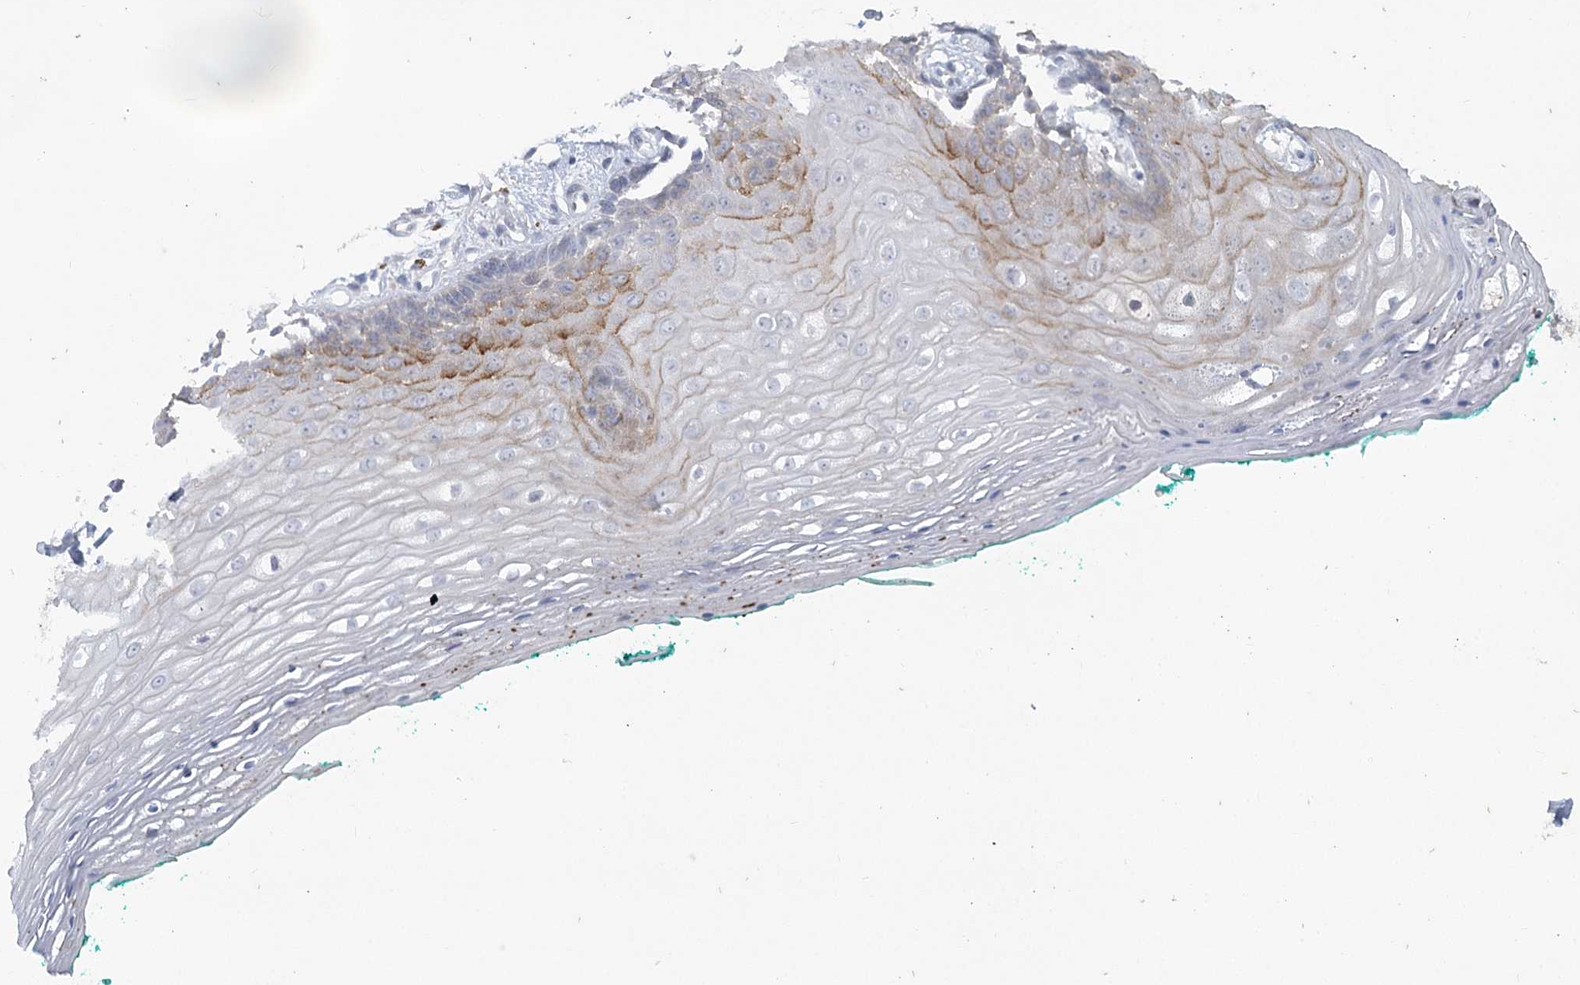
{"staining": {"intensity": "moderate", "quantity": "<25%", "location": "cytoplasmic/membranous"}, "tissue": "oral mucosa", "cell_type": "Squamous epithelial cells", "image_type": "normal", "snomed": [{"axis": "morphology", "description": "Normal tissue, NOS"}, {"axis": "topography", "description": "Skeletal muscle"}, {"axis": "topography", "description": "Oral tissue"}, {"axis": "topography", "description": "Peripheral nerve tissue"}], "caption": "Immunohistochemistry (IHC) staining of benign oral mucosa, which displays low levels of moderate cytoplasmic/membranous expression in approximately <25% of squamous epithelial cells indicating moderate cytoplasmic/membranous protein positivity. The staining was performed using DAB (brown) for protein detection and nuclei were counterstained in hematoxylin (blue).", "gene": "SLC9A3", "patient": {"sex": "female", "age": 84}}